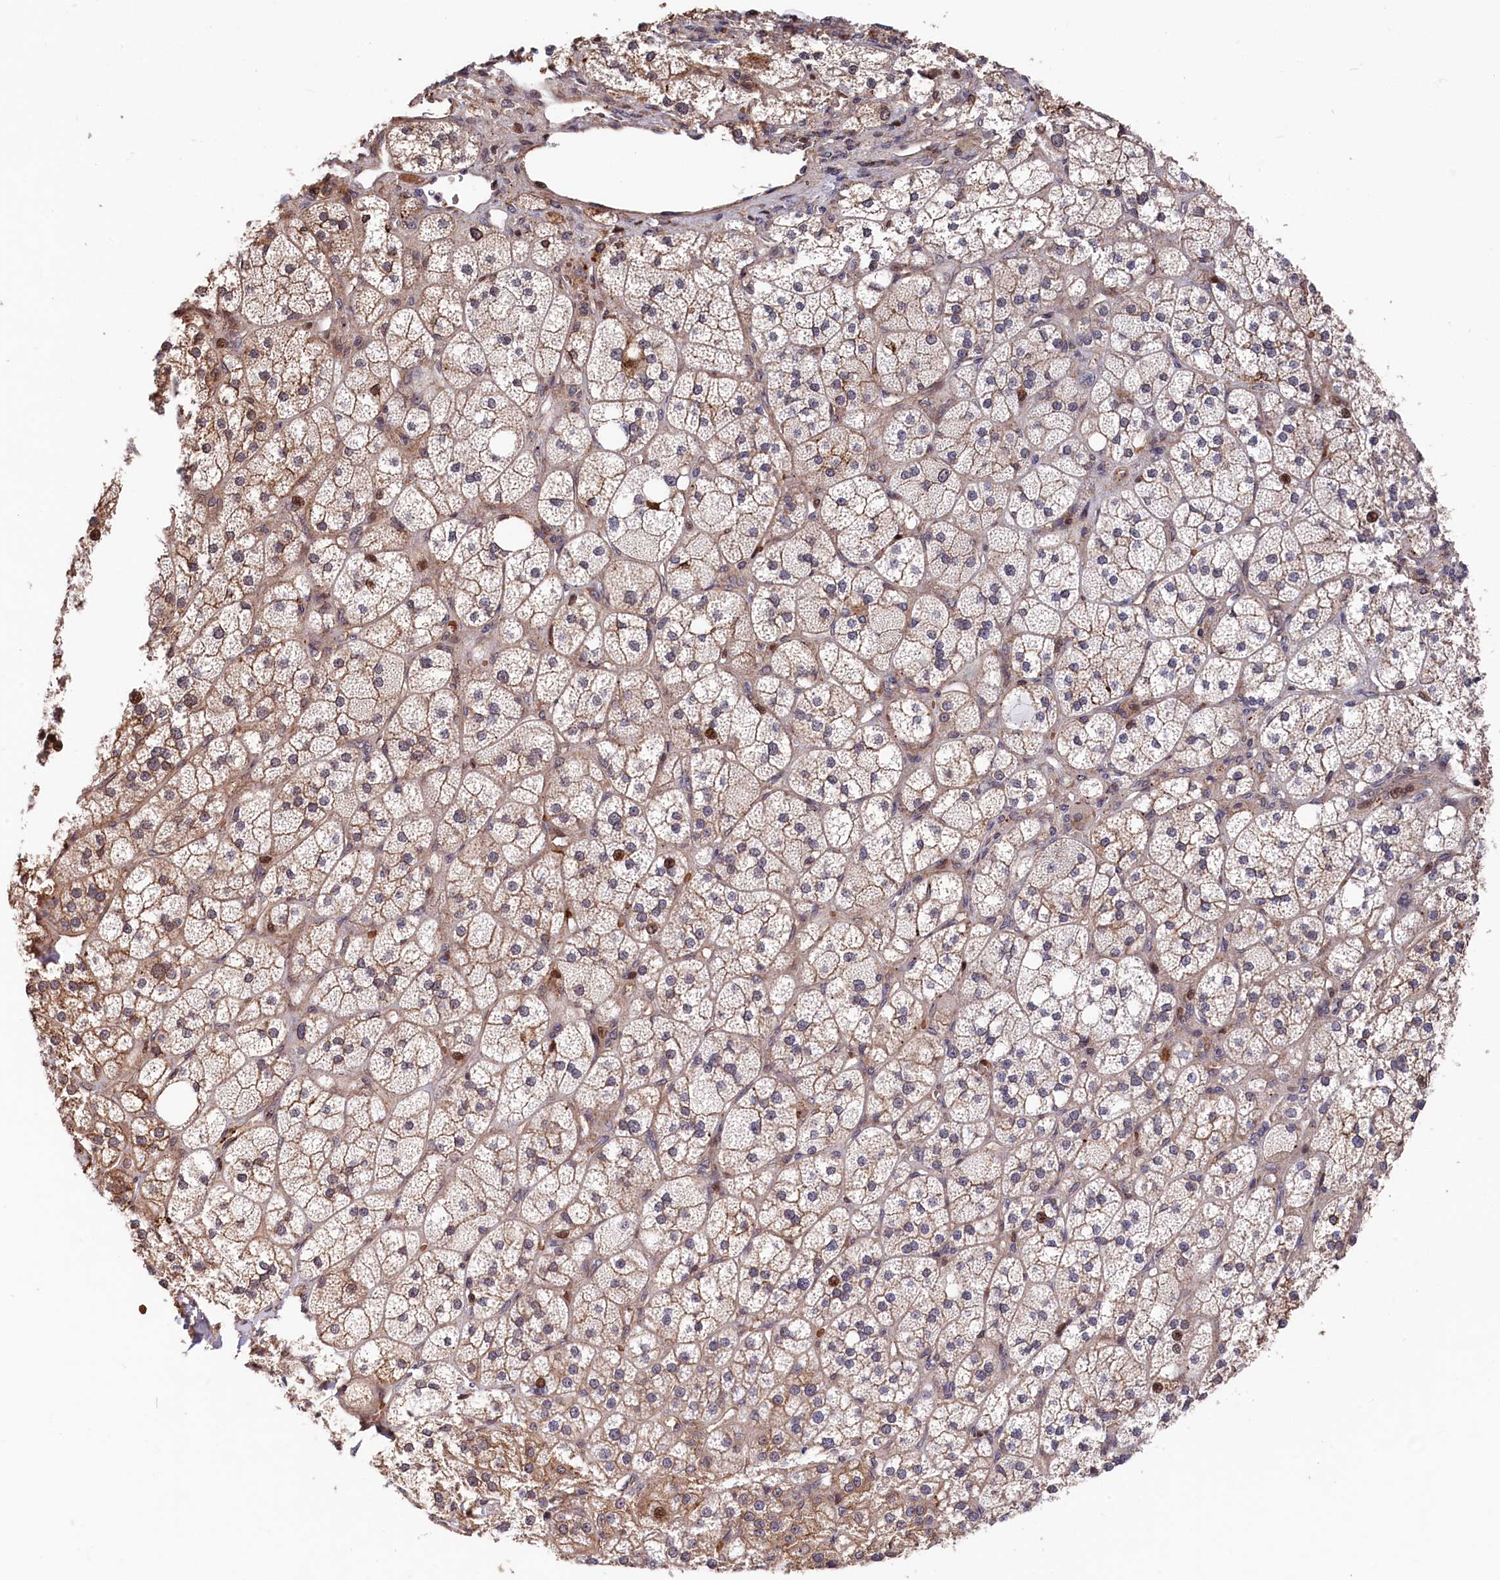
{"staining": {"intensity": "strong", "quantity": "25%-75%", "location": "cytoplasmic/membranous,nuclear"}, "tissue": "adrenal gland", "cell_type": "Glandular cells", "image_type": "normal", "snomed": [{"axis": "morphology", "description": "Normal tissue, NOS"}, {"axis": "topography", "description": "Adrenal gland"}], "caption": "A brown stain shows strong cytoplasmic/membranous,nuclear expression of a protein in glandular cells of benign adrenal gland.", "gene": "TNKS1BP1", "patient": {"sex": "male", "age": 61}}